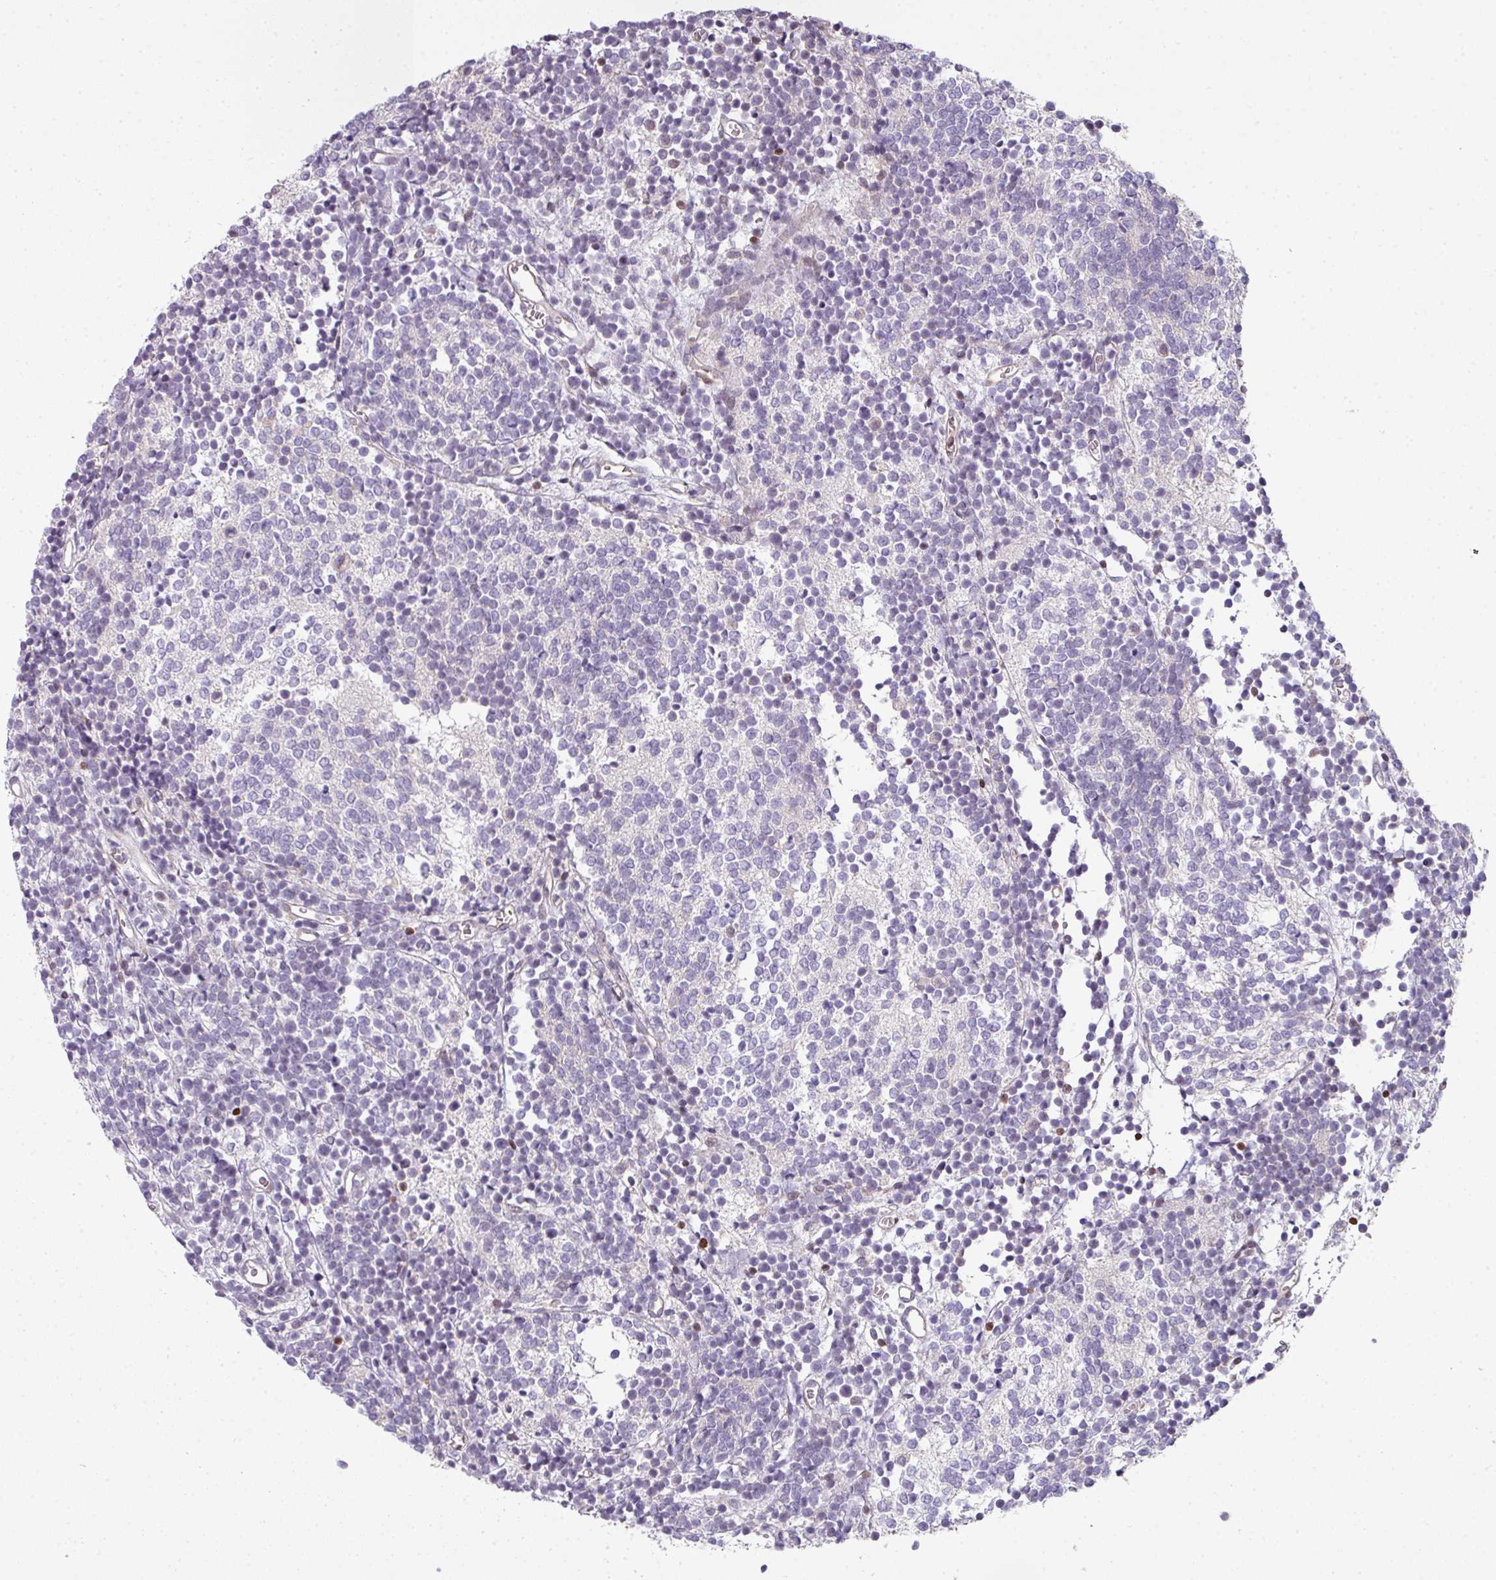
{"staining": {"intensity": "negative", "quantity": "none", "location": "none"}, "tissue": "glioma", "cell_type": "Tumor cells", "image_type": "cancer", "snomed": [{"axis": "morphology", "description": "Glioma, malignant, Low grade"}, {"axis": "topography", "description": "Brain"}], "caption": "An IHC micrograph of glioma is shown. There is no staining in tumor cells of glioma.", "gene": "STAT5A", "patient": {"sex": "female", "age": 1}}